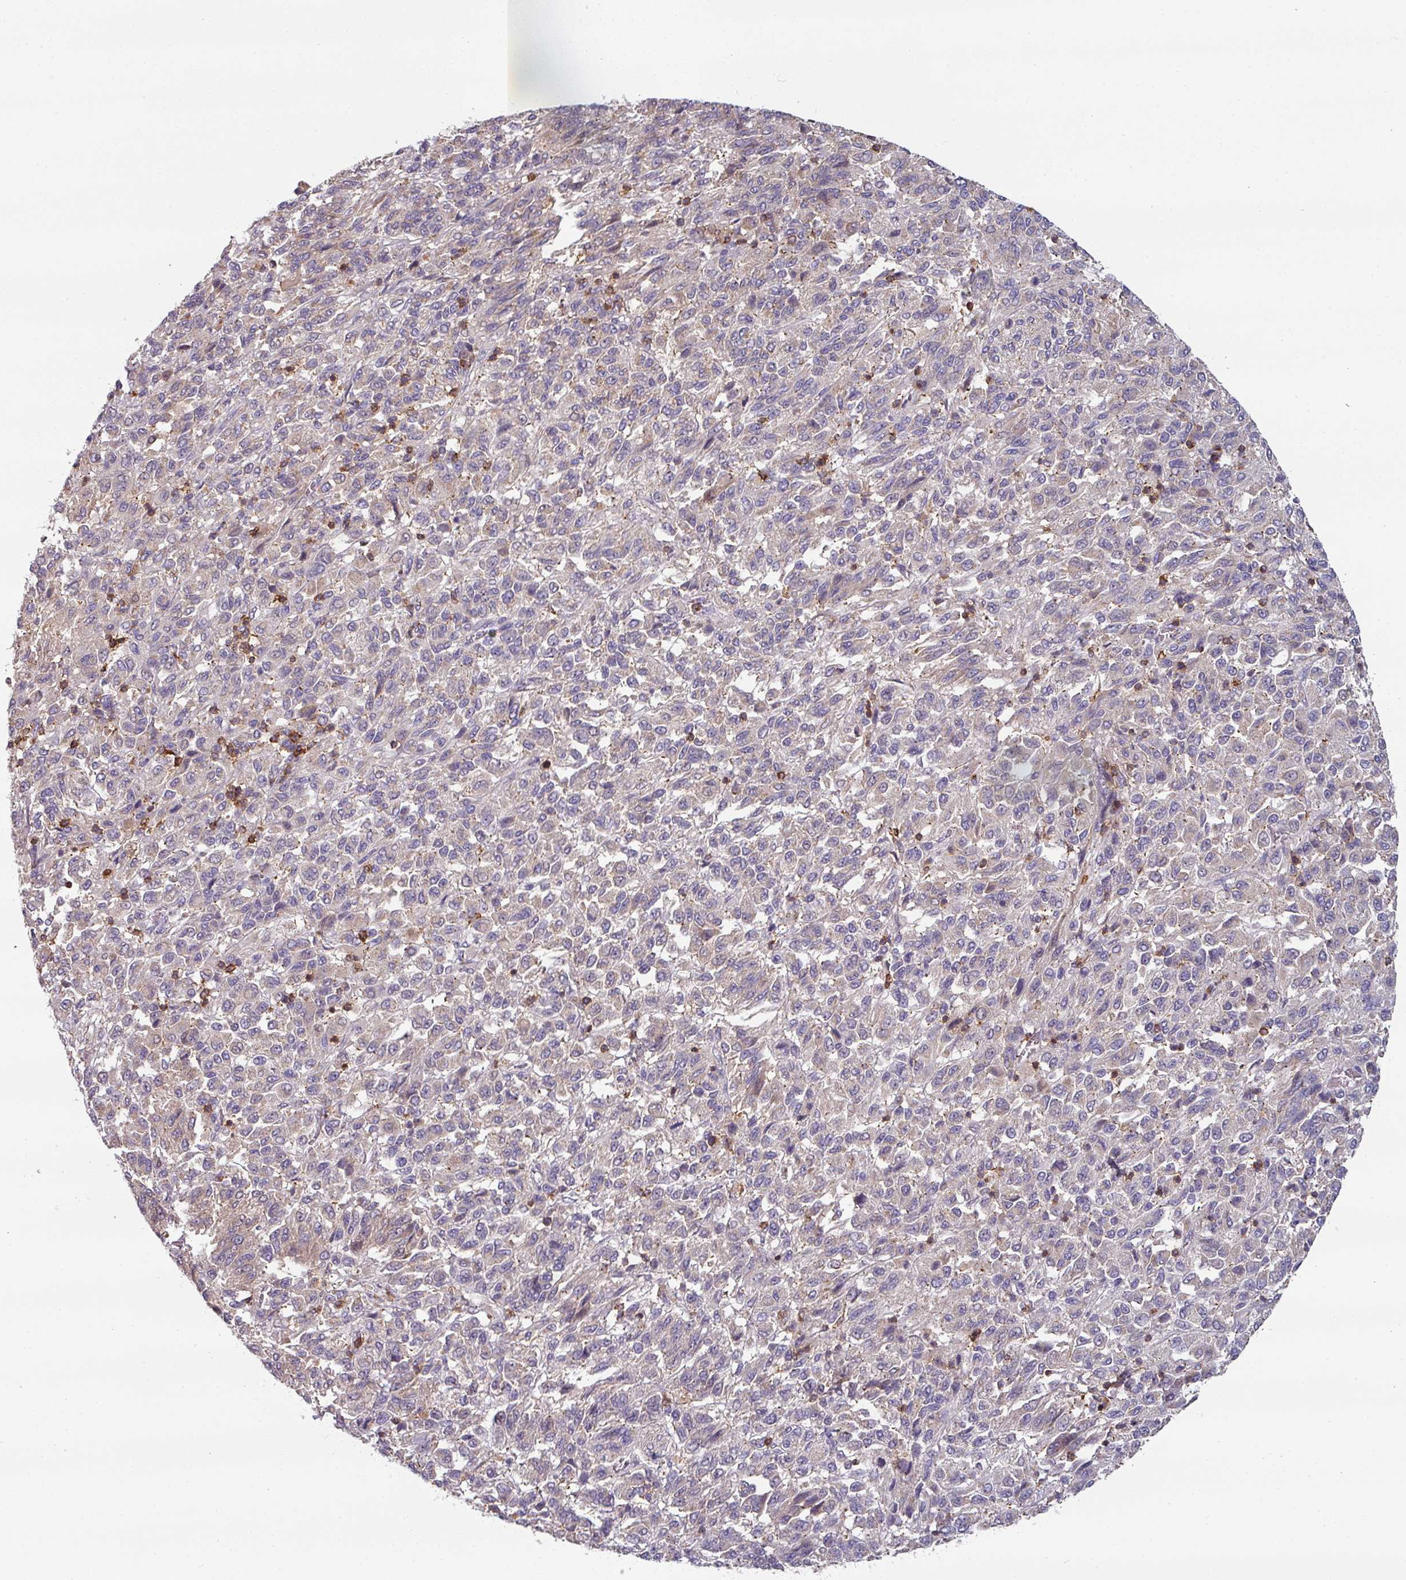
{"staining": {"intensity": "weak", "quantity": "<25%", "location": "cytoplasmic/membranous"}, "tissue": "melanoma", "cell_type": "Tumor cells", "image_type": "cancer", "snomed": [{"axis": "morphology", "description": "Malignant melanoma, Metastatic site"}, {"axis": "topography", "description": "Lung"}], "caption": "The photomicrograph reveals no staining of tumor cells in melanoma.", "gene": "CD3G", "patient": {"sex": "male", "age": 64}}